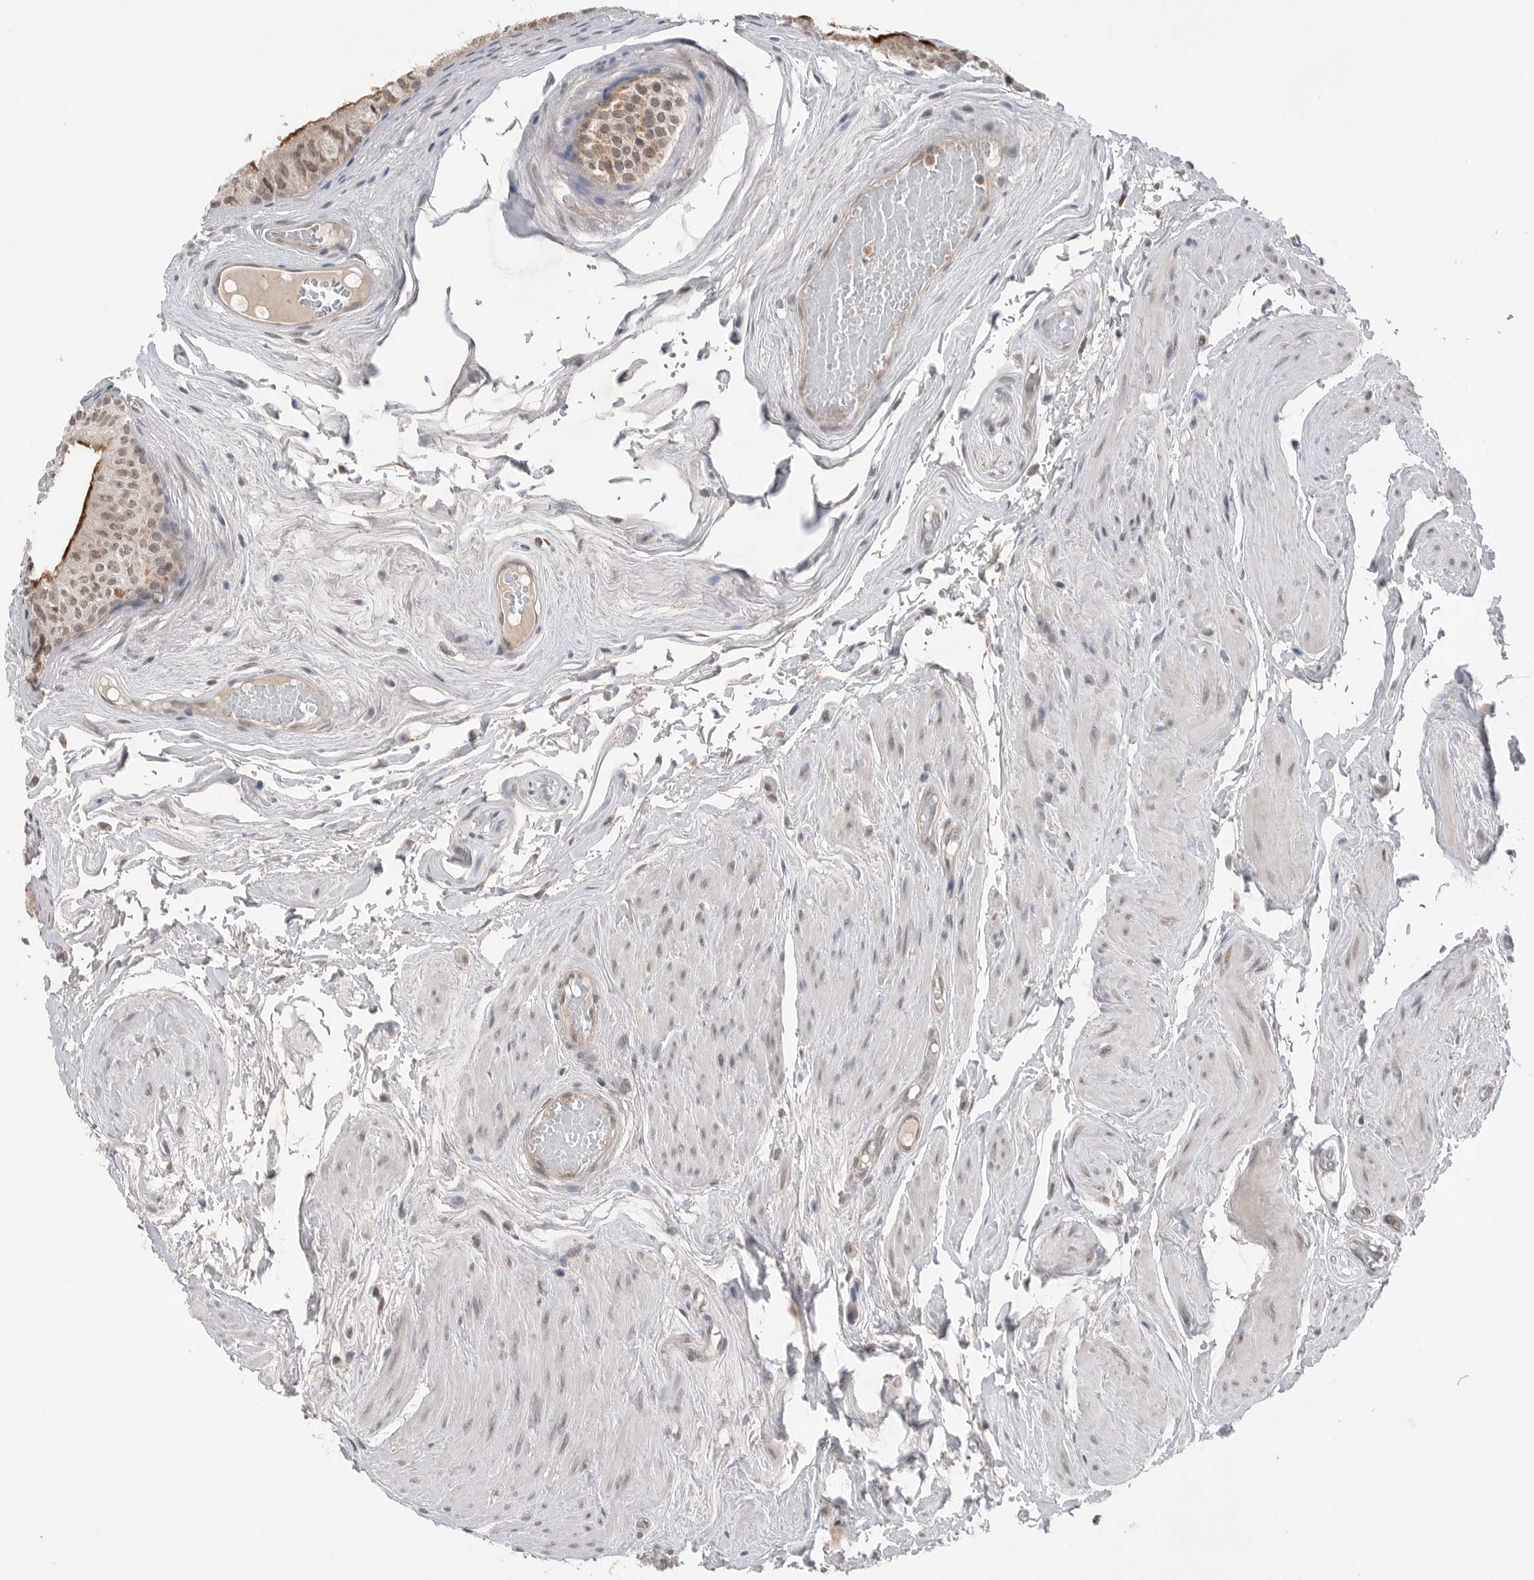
{"staining": {"intensity": "weak", "quantity": "25%-75%", "location": "nuclear"}, "tissue": "epididymis", "cell_type": "Glandular cells", "image_type": "normal", "snomed": [{"axis": "morphology", "description": "Normal tissue, NOS"}, {"axis": "topography", "description": "Epididymis"}], "caption": "Protein staining of benign epididymis reveals weak nuclear staining in approximately 25%-75% of glandular cells.", "gene": "NTAQ1", "patient": {"sex": "male", "age": 79}}